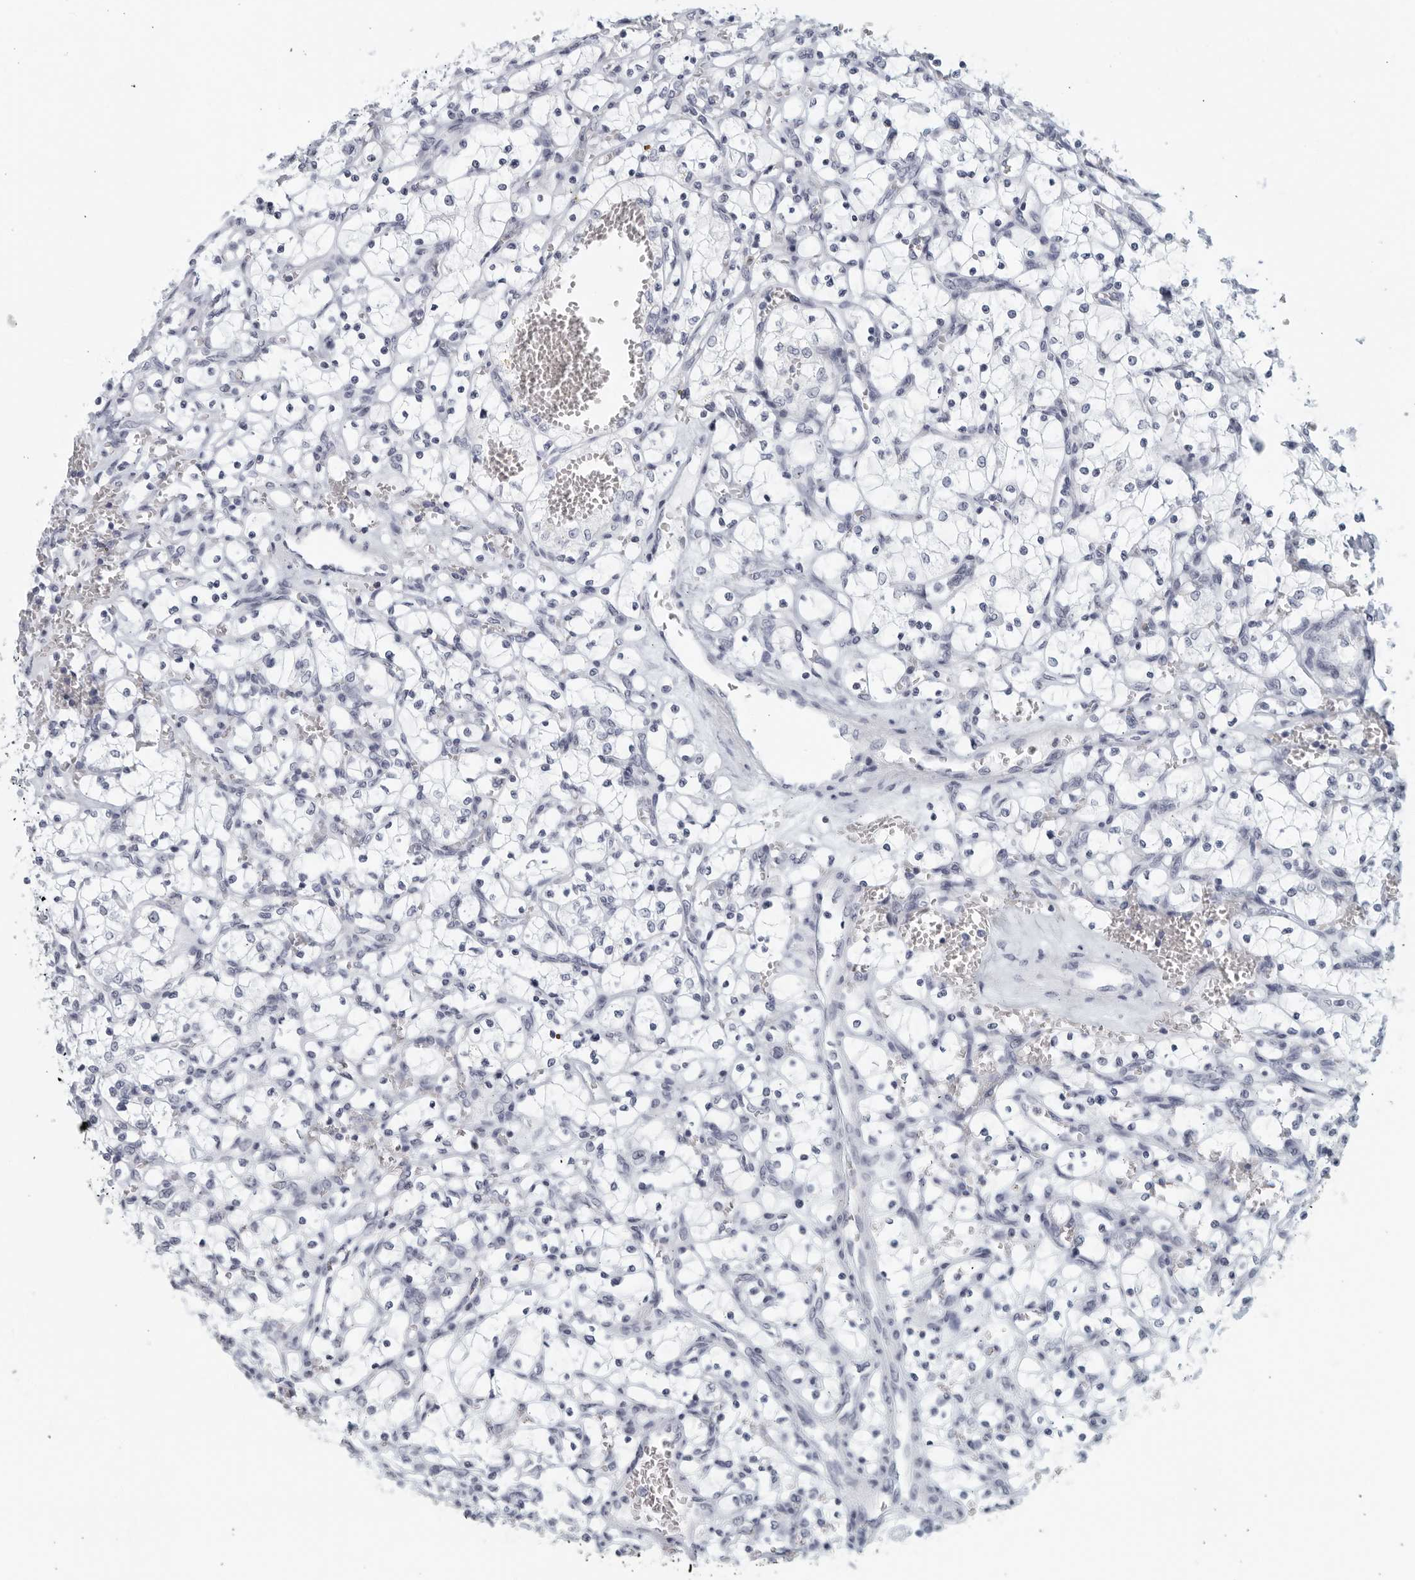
{"staining": {"intensity": "negative", "quantity": "none", "location": "none"}, "tissue": "renal cancer", "cell_type": "Tumor cells", "image_type": "cancer", "snomed": [{"axis": "morphology", "description": "Adenocarcinoma, NOS"}, {"axis": "topography", "description": "Kidney"}], "caption": "Immunohistochemistry (IHC) of adenocarcinoma (renal) shows no staining in tumor cells. The staining is performed using DAB (3,3'-diaminobenzidine) brown chromogen with nuclei counter-stained in using hematoxylin.", "gene": "KLK7", "patient": {"sex": "female", "age": 69}}